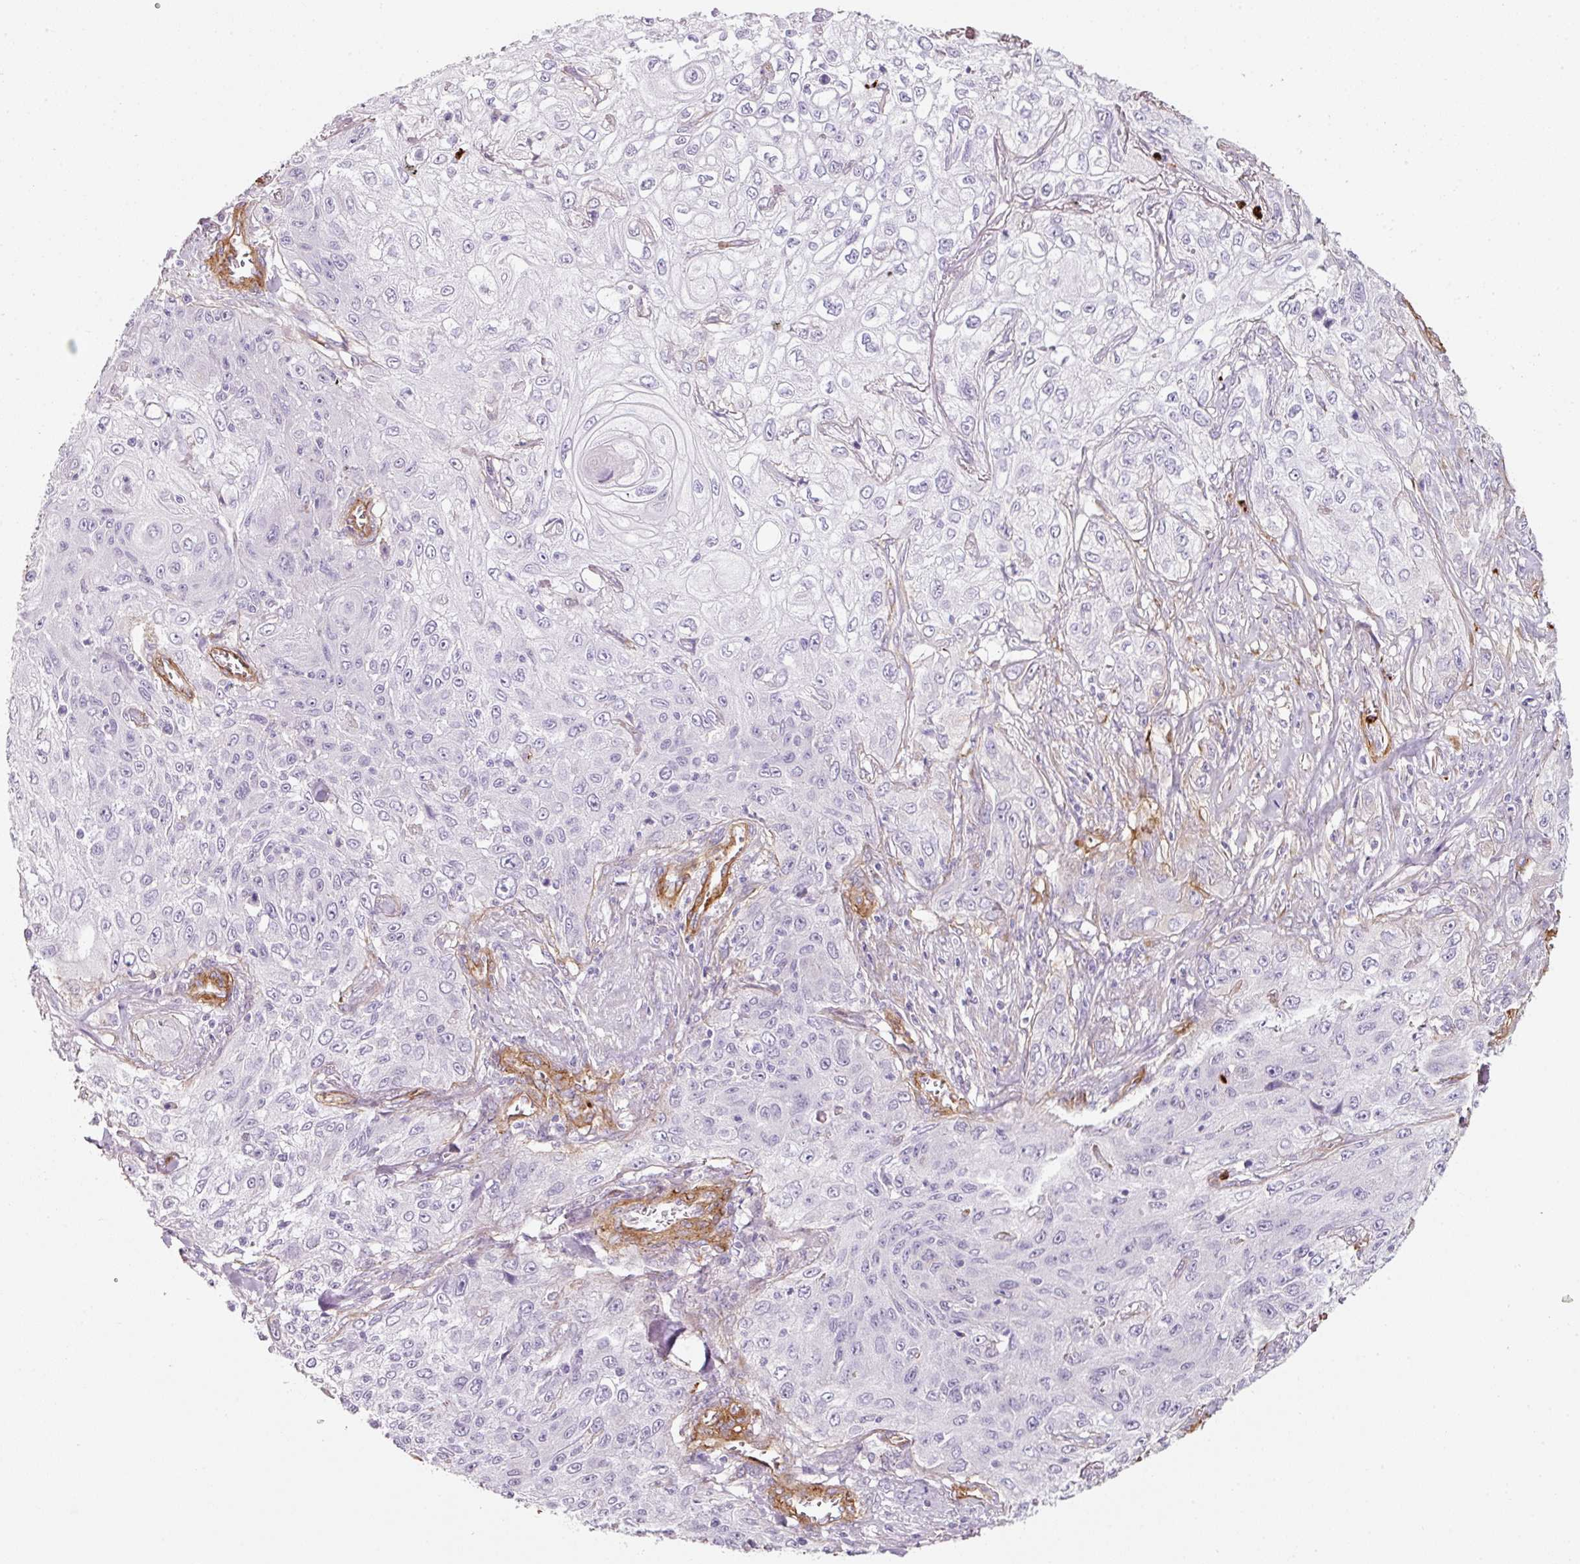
{"staining": {"intensity": "negative", "quantity": "none", "location": "none"}, "tissue": "lung cancer", "cell_type": "Tumor cells", "image_type": "cancer", "snomed": [{"axis": "morphology", "description": "Squamous cell carcinoma, NOS"}, {"axis": "topography", "description": "Lung"}], "caption": "Immunohistochemistry (IHC) image of human lung cancer (squamous cell carcinoma) stained for a protein (brown), which shows no expression in tumor cells. (Stains: DAB (3,3'-diaminobenzidine) immunohistochemistry with hematoxylin counter stain, Microscopy: brightfield microscopy at high magnification).", "gene": "LOXL4", "patient": {"sex": "female", "age": 69}}